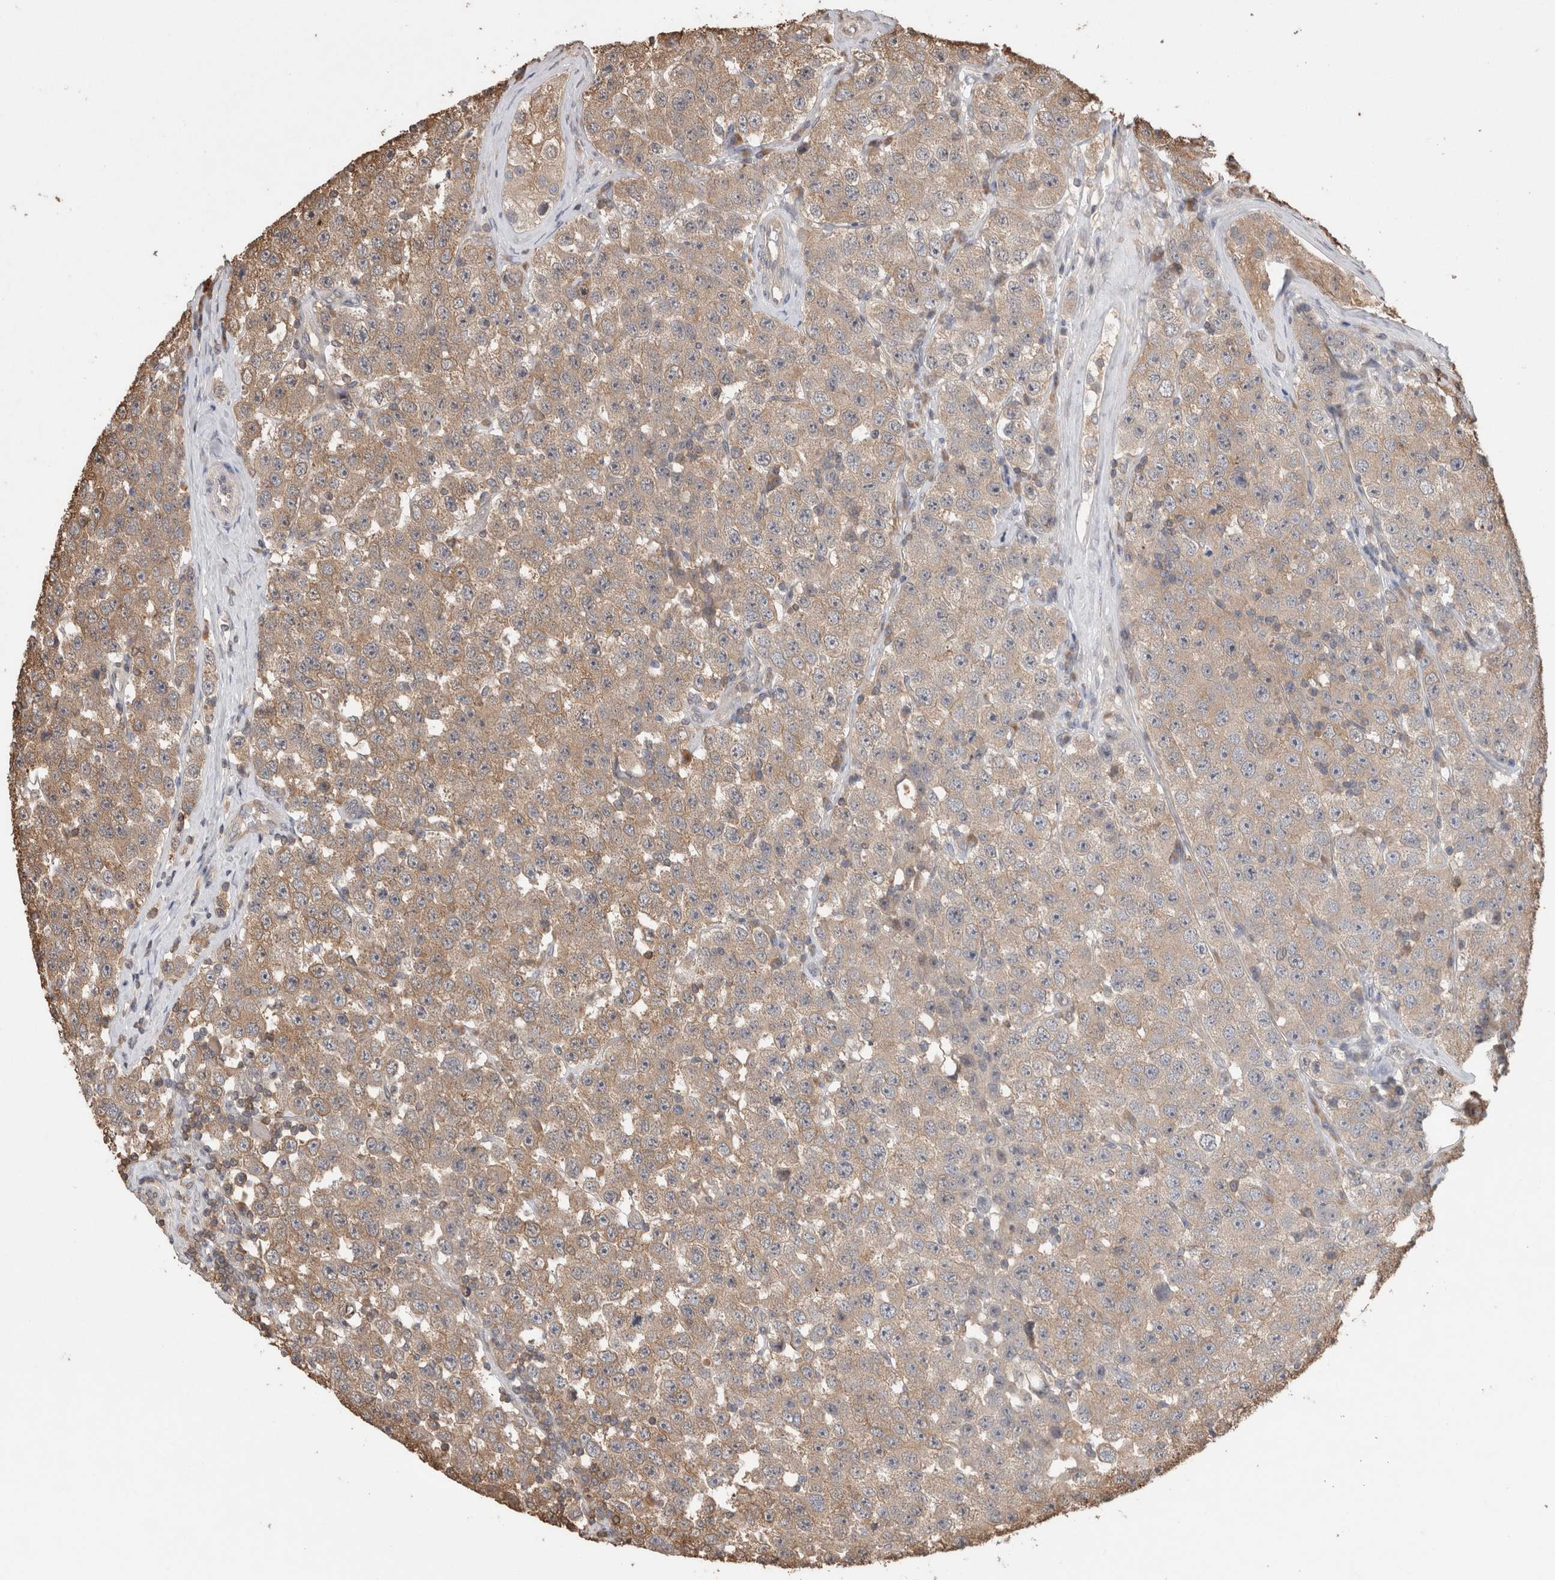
{"staining": {"intensity": "weak", "quantity": ">75%", "location": "cytoplasmic/membranous"}, "tissue": "testis cancer", "cell_type": "Tumor cells", "image_type": "cancer", "snomed": [{"axis": "morphology", "description": "Seminoma, NOS"}, {"axis": "morphology", "description": "Carcinoma, Embryonal, NOS"}, {"axis": "topography", "description": "Testis"}], "caption": "Testis cancer stained with a protein marker reveals weak staining in tumor cells.", "gene": "TRIM5", "patient": {"sex": "male", "age": 28}}